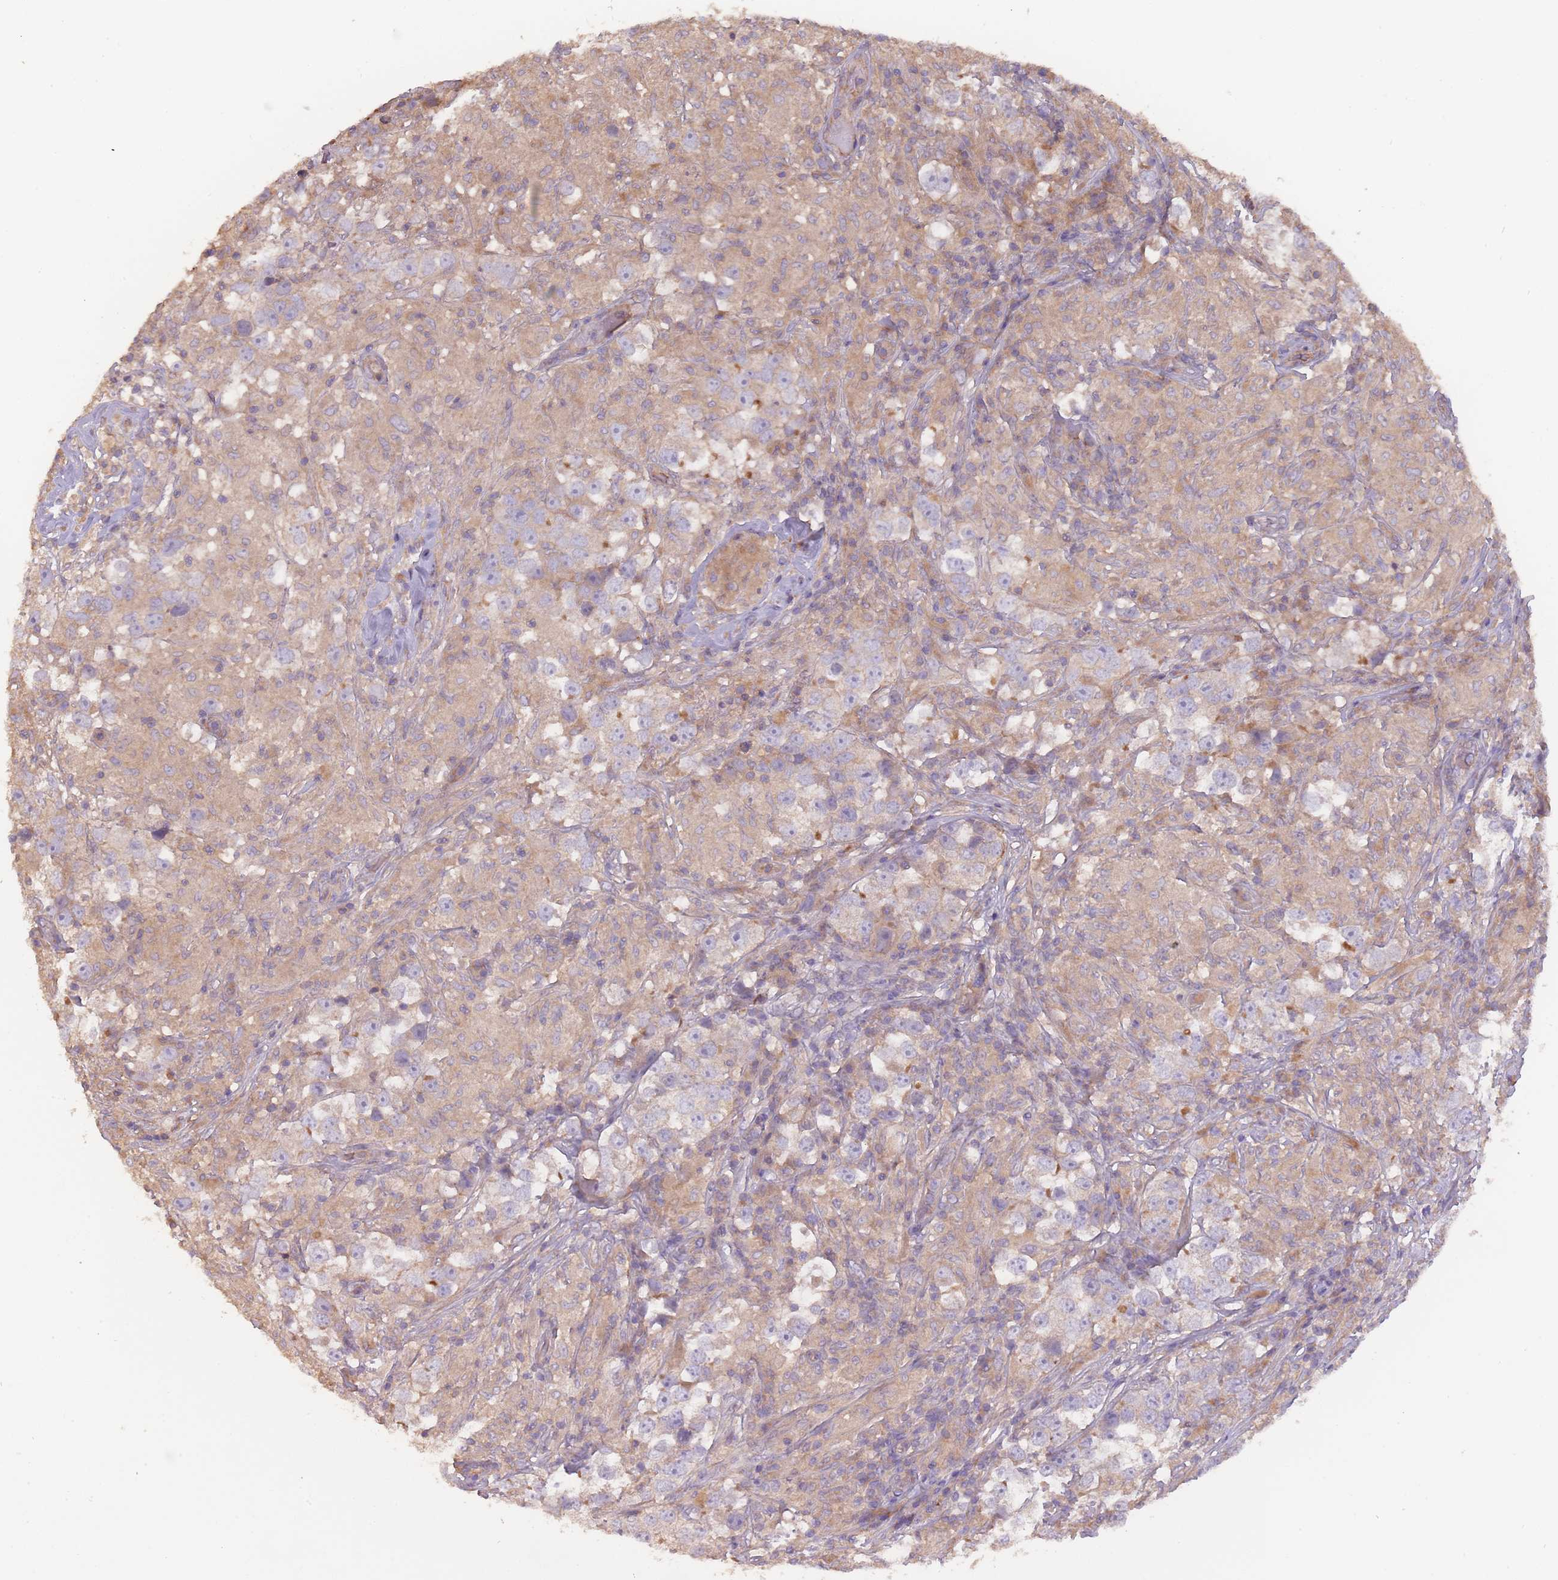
{"staining": {"intensity": "weak", "quantity": ">75%", "location": "cytoplasmic/membranous"}, "tissue": "testis cancer", "cell_type": "Tumor cells", "image_type": "cancer", "snomed": [{"axis": "morphology", "description": "Seminoma, NOS"}, {"axis": "topography", "description": "Testis"}], "caption": "This photomicrograph exhibits testis seminoma stained with immunohistochemistry (IHC) to label a protein in brown. The cytoplasmic/membranous of tumor cells show weak positivity for the protein. Nuclei are counter-stained blue.", "gene": "ARMH3", "patient": {"sex": "male", "age": 46}}